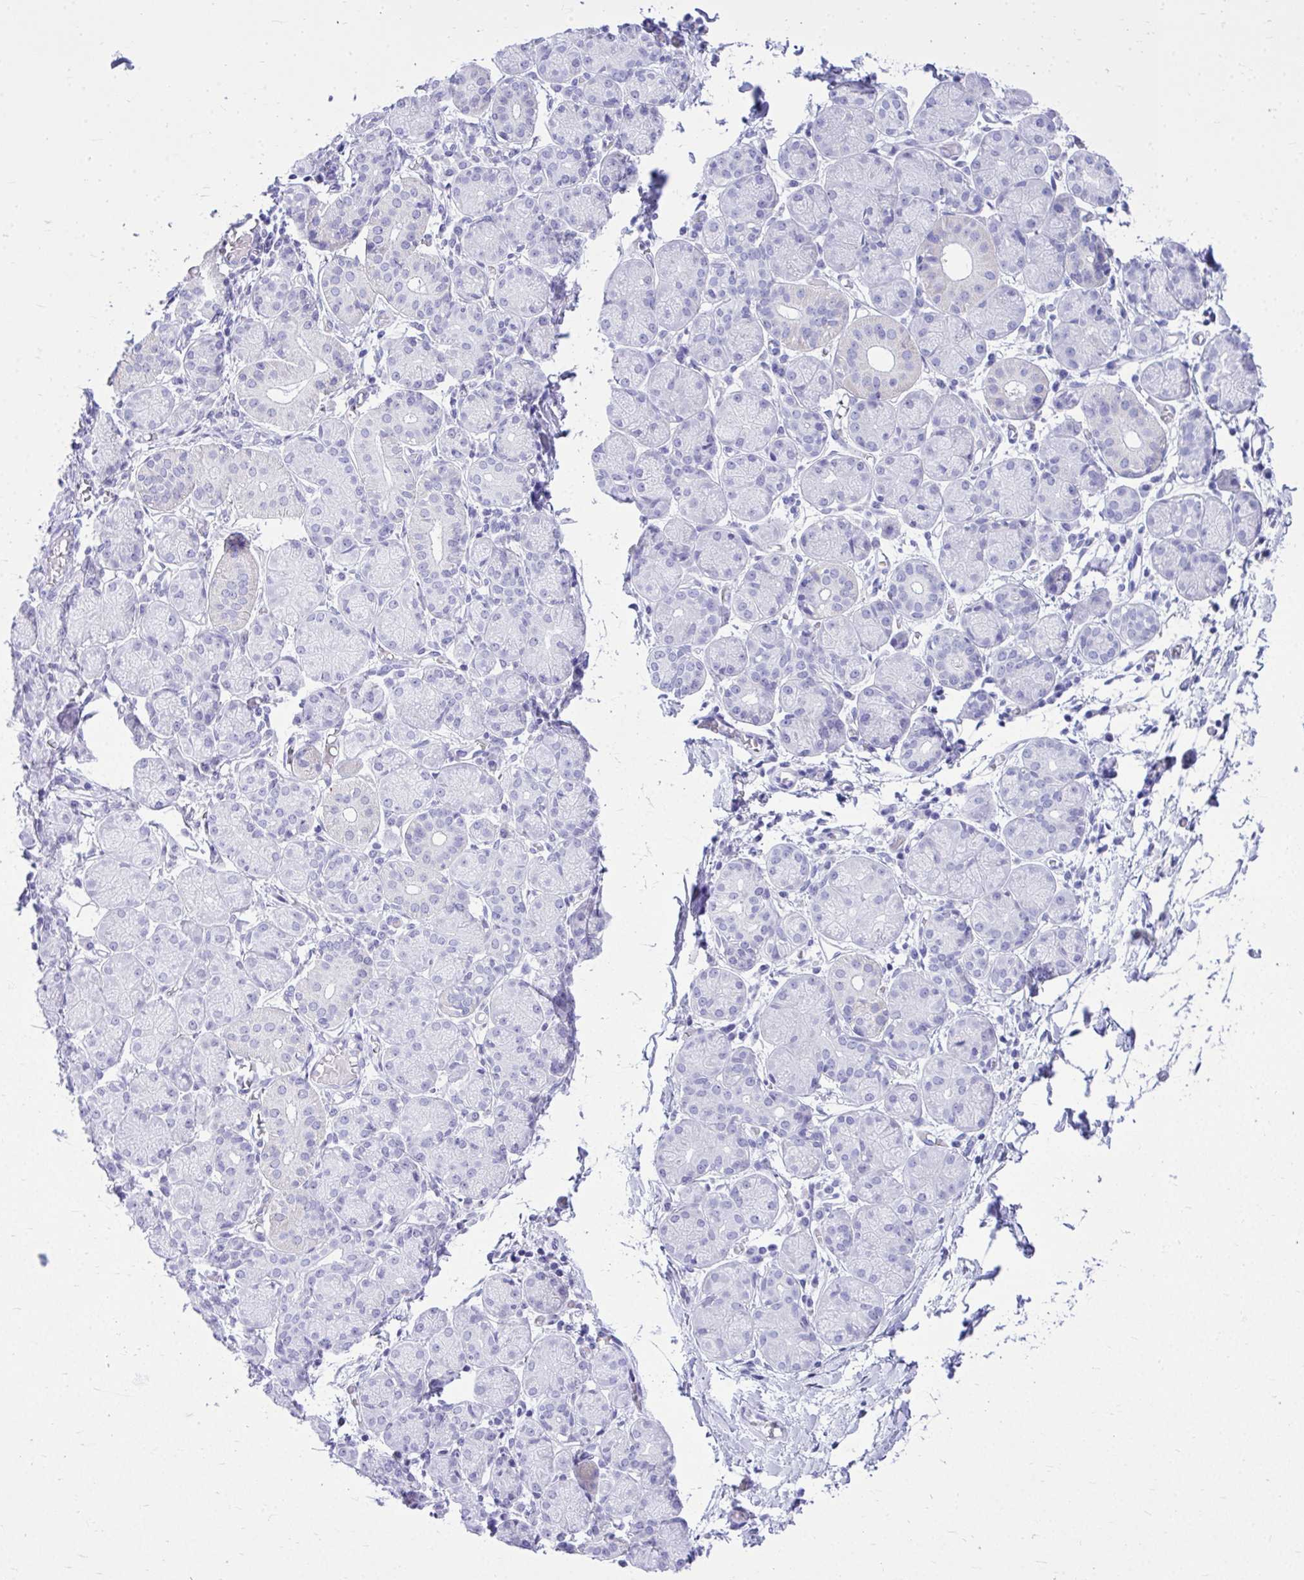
{"staining": {"intensity": "negative", "quantity": "none", "location": "none"}, "tissue": "salivary gland", "cell_type": "Glandular cells", "image_type": "normal", "snomed": [{"axis": "morphology", "description": "Normal tissue, NOS"}, {"axis": "topography", "description": "Salivary gland"}], "caption": "This is a micrograph of IHC staining of benign salivary gland, which shows no expression in glandular cells.", "gene": "RALYL", "patient": {"sex": "female", "age": 24}}